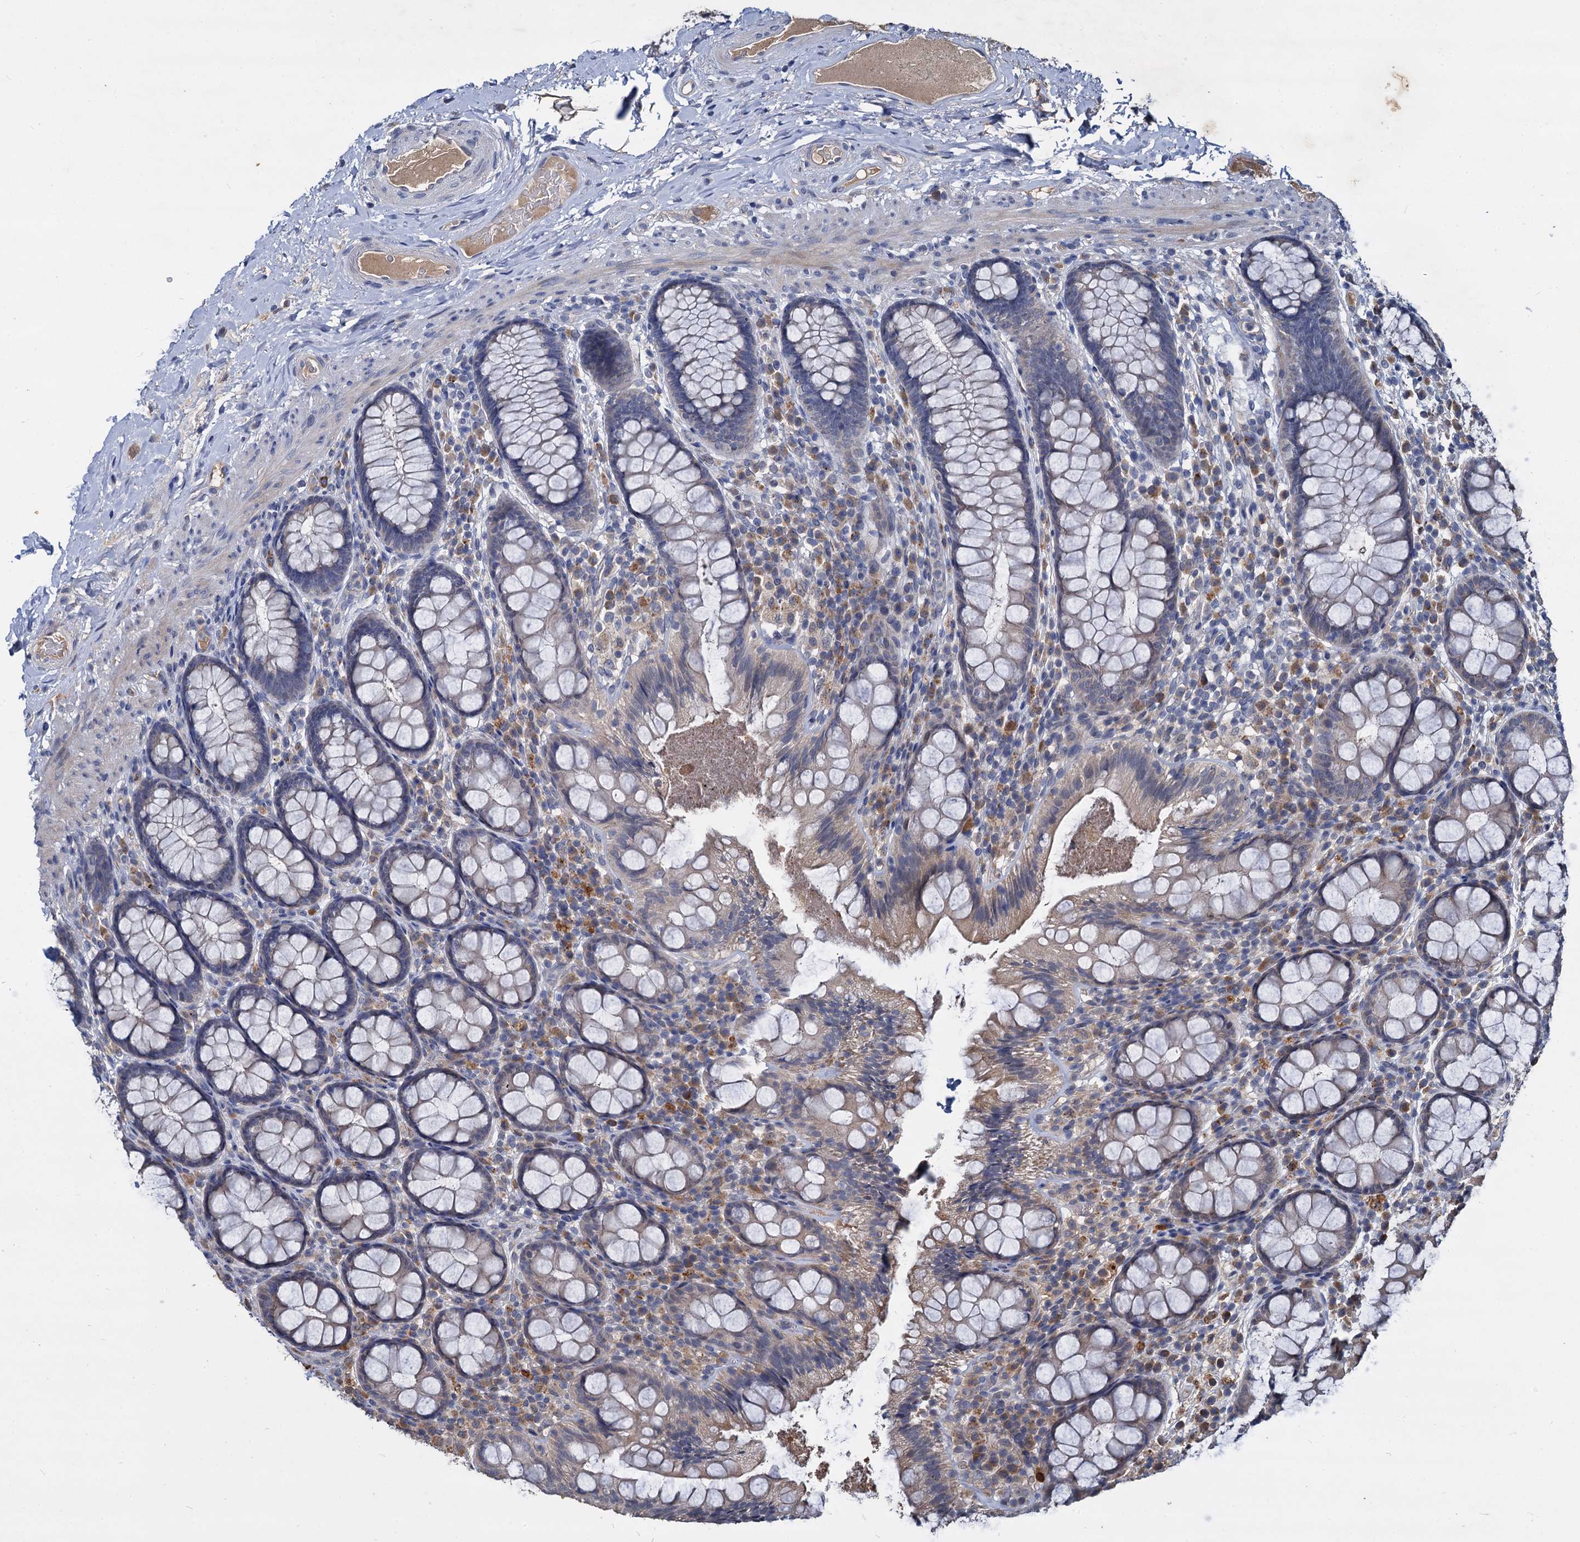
{"staining": {"intensity": "weak", "quantity": "25%-75%", "location": "cytoplasmic/membranous"}, "tissue": "rectum", "cell_type": "Glandular cells", "image_type": "normal", "snomed": [{"axis": "morphology", "description": "Normal tissue, NOS"}, {"axis": "topography", "description": "Rectum"}], "caption": "Weak cytoplasmic/membranous expression for a protein is present in approximately 25%-75% of glandular cells of normal rectum using immunohistochemistry.", "gene": "CCDC184", "patient": {"sex": "male", "age": 83}}